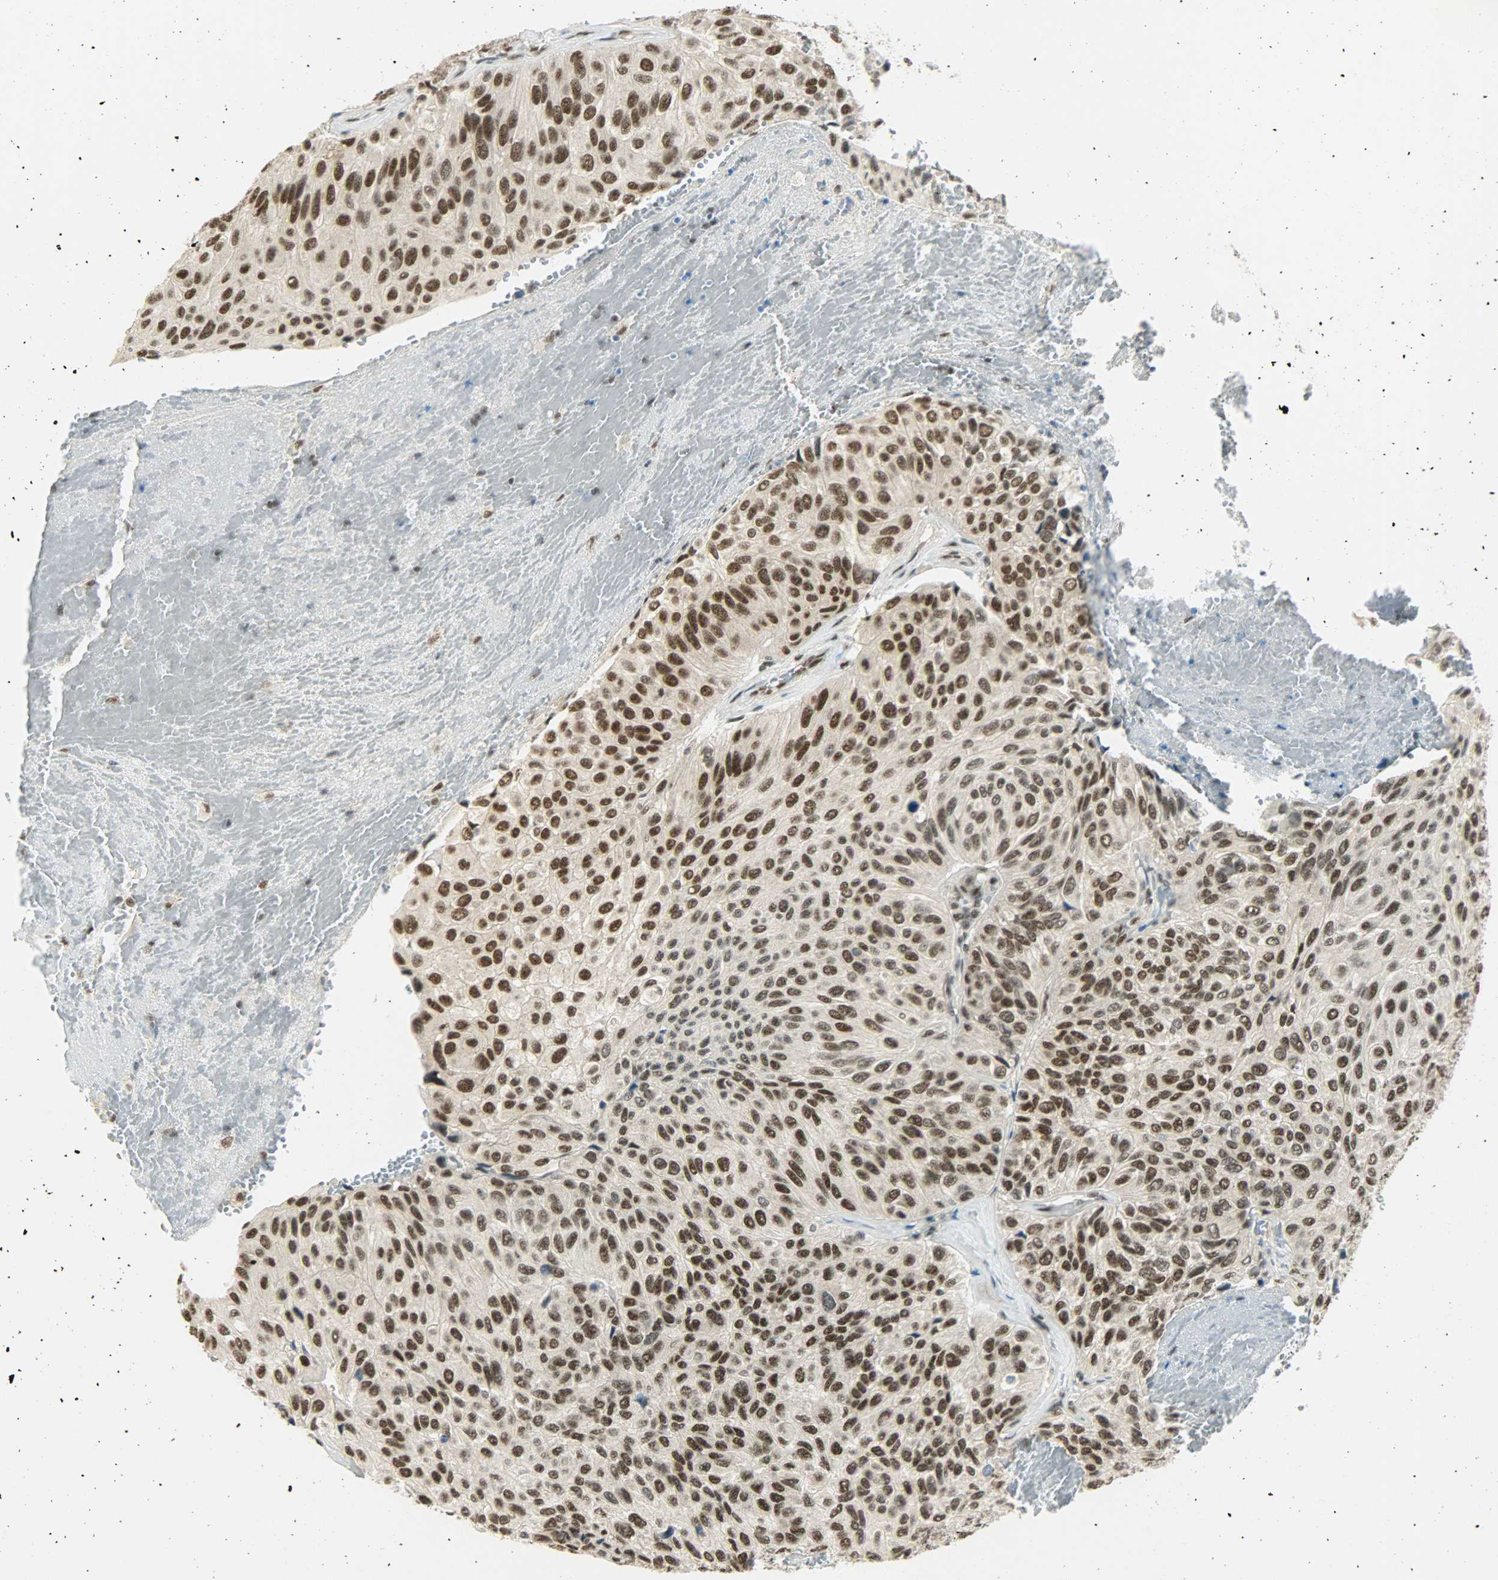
{"staining": {"intensity": "strong", "quantity": ">75%", "location": "nuclear"}, "tissue": "urothelial cancer", "cell_type": "Tumor cells", "image_type": "cancer", "snomed": [{"axis": "morphology", "description": "Urothelial carcinoma, High grade"}, {"axis": "topography", "description": "Urinary bladder"}], "caption": "Immunohistochemical staining of human urothelial carcinoma (high-grade) demonstrates high levels of strong nuclear protein expression in about >75% of tumor cells.", "gene": "SUGP1", "patient": {"sex": "male", "age": 66}}